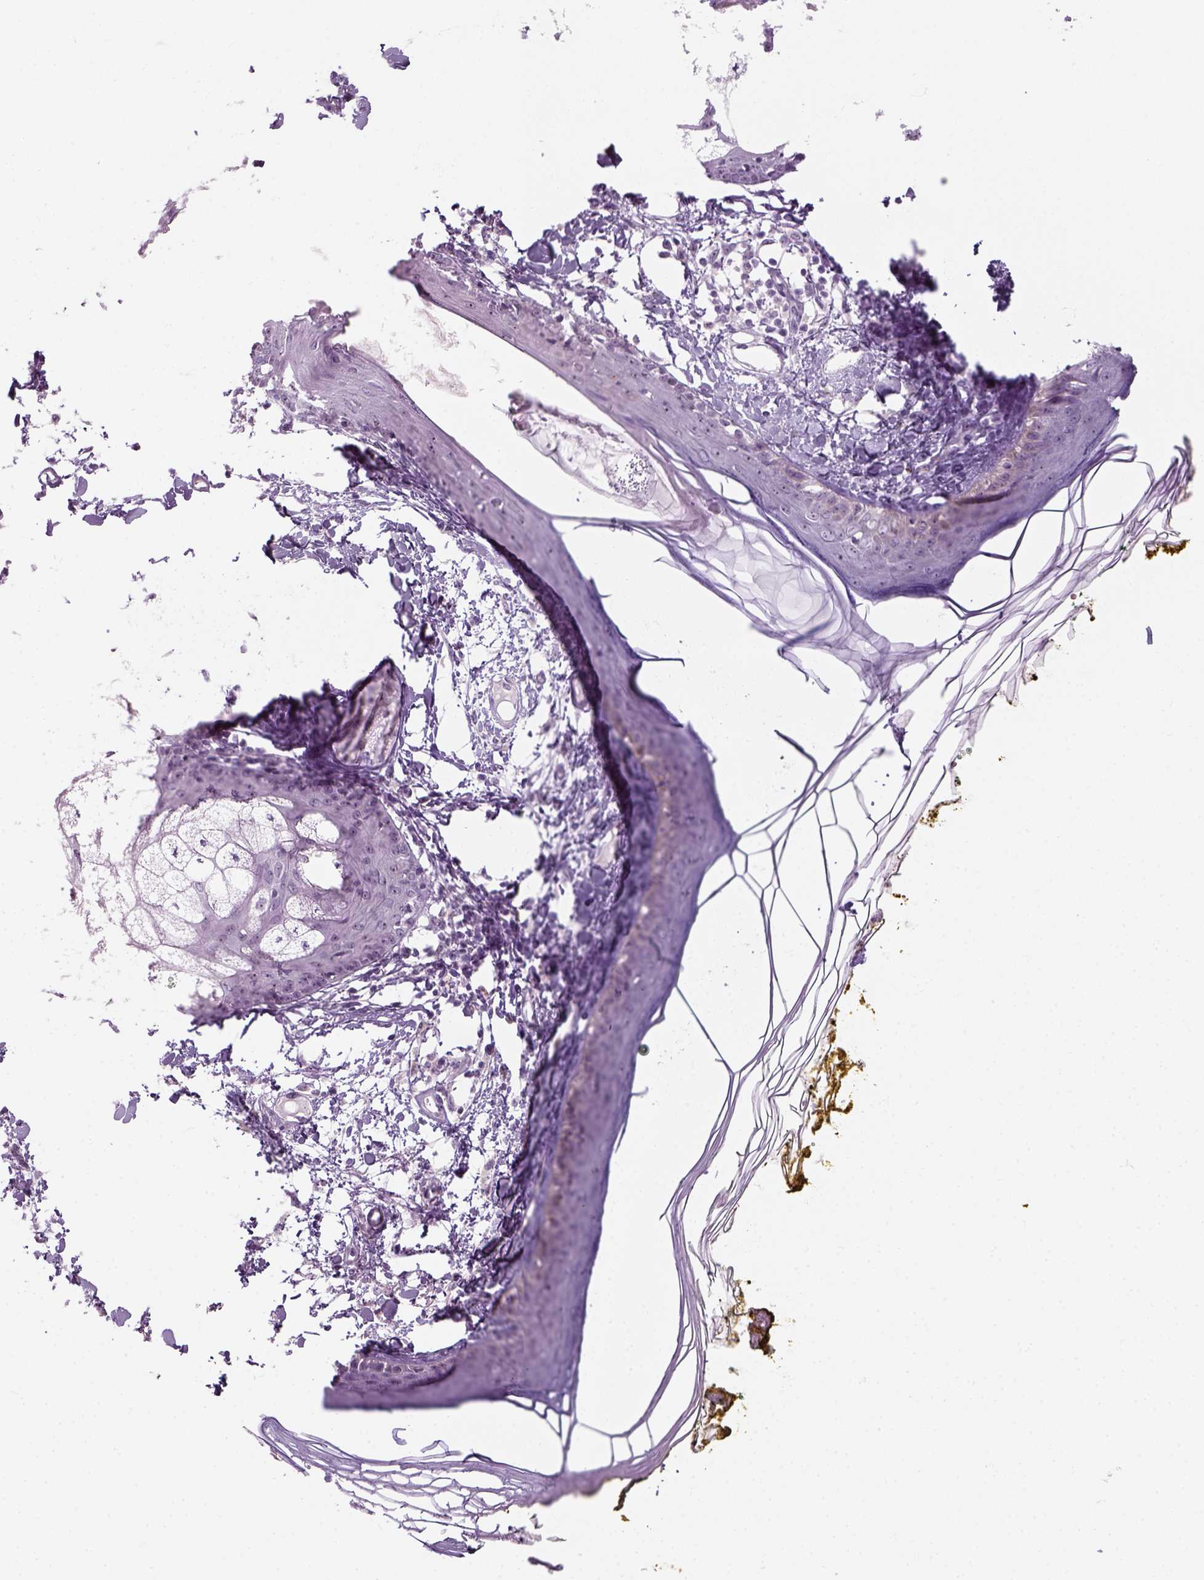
{"staining": {"intensity": "negative", "quantity": "none", "location": "none"}, "tissue": "skin", "cell_type": "Fibroblasts", "image_type": "normal", "snomed": [{"axis": "morphology", "description": "Normal tissue, NOS"}, {"axis": "topography", "description": "Skin"}], "caption": "High power microscopy micrograph of an IHC image of benign skin, revealing no significant positivity in fibroblasts.", "gene": "ZNF865", "patient": {"sex": "male", "age": 76}}